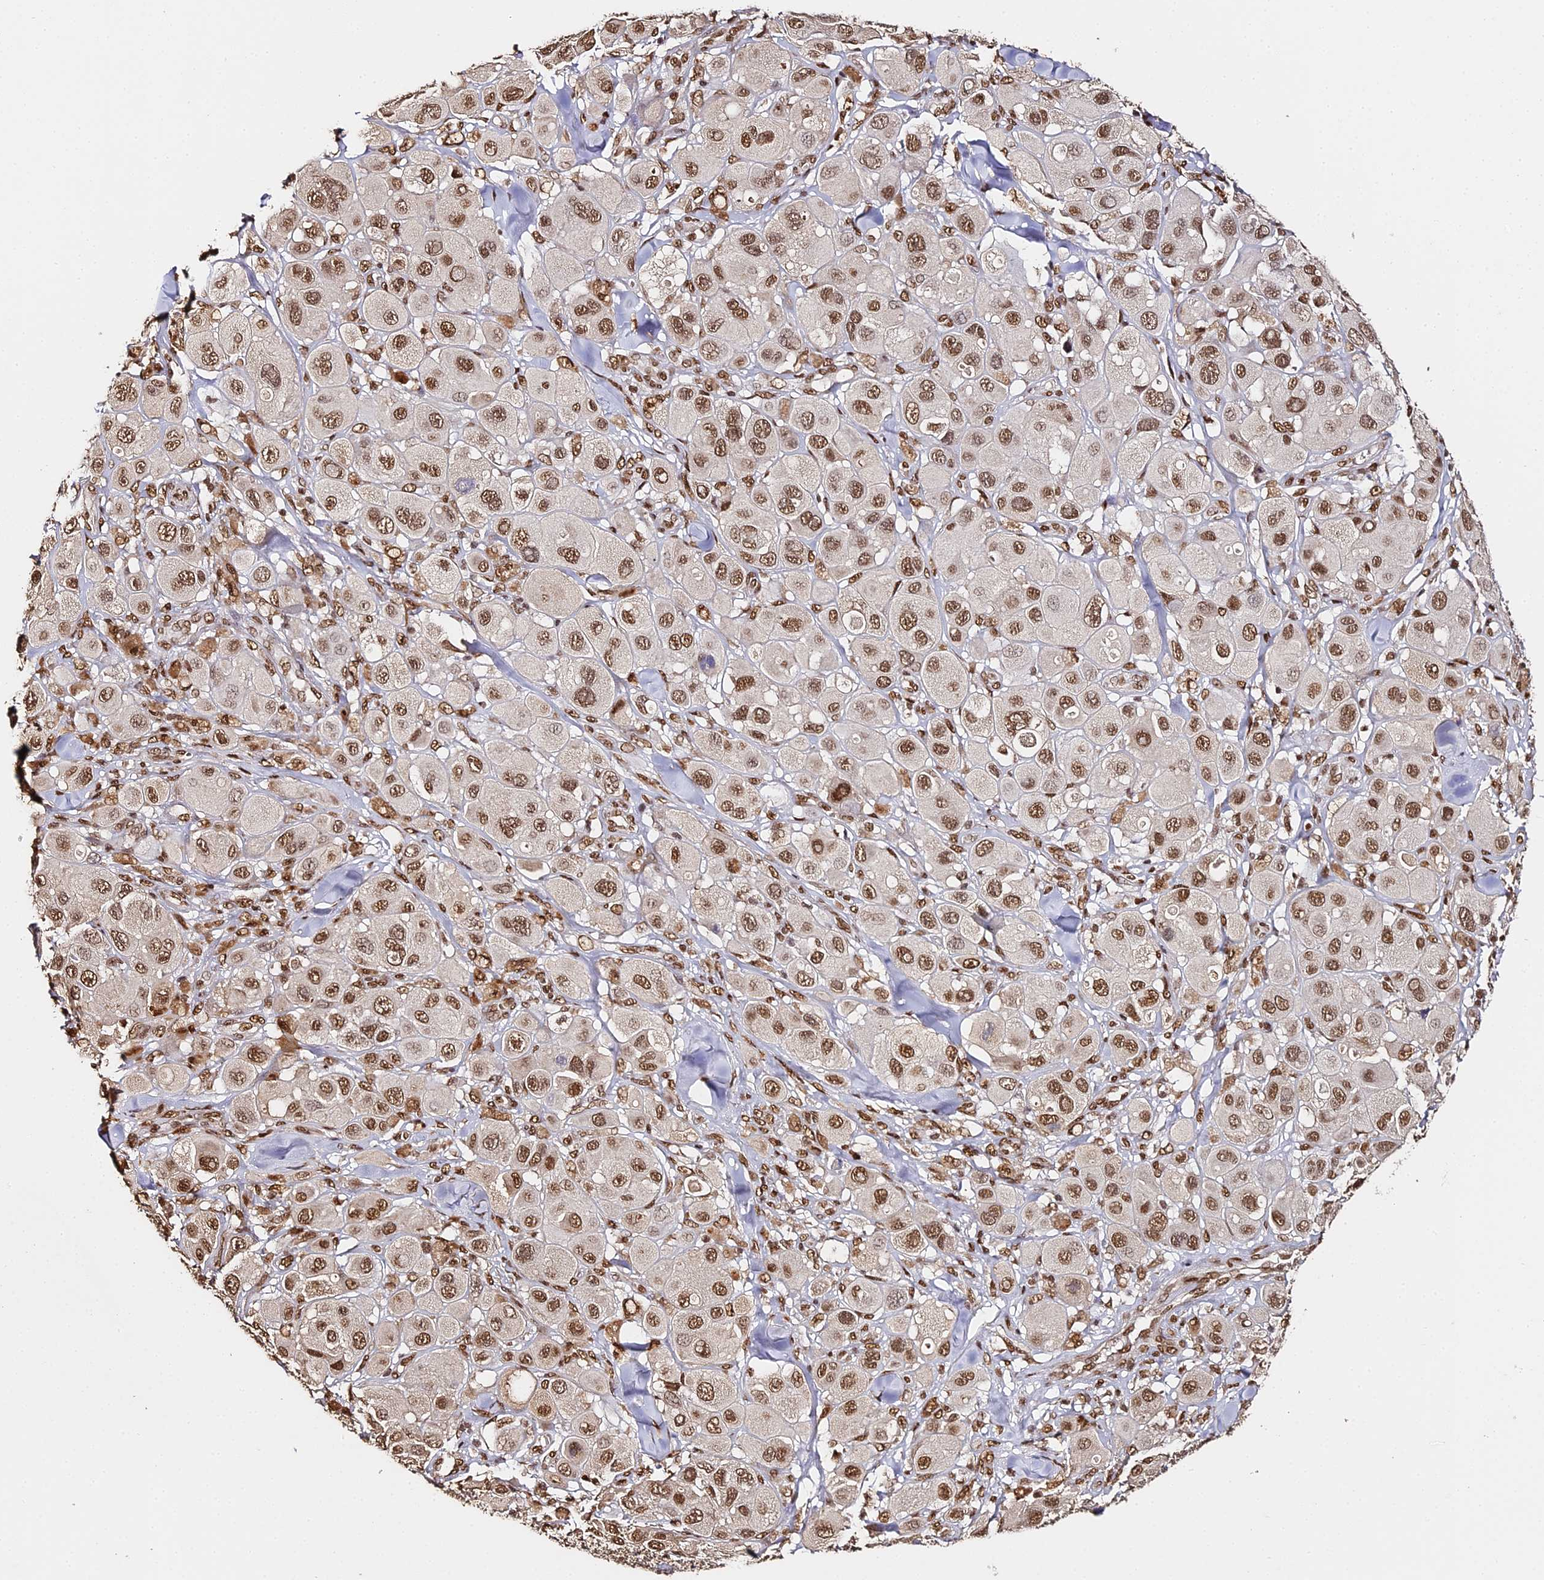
{"staining": {"intensity": "moderate", "quantity": ">75%", "location": "nuclear"}, "tissue": "melanoma", "cell_type": "Tumor cells", "image_type": "cancer", "snomed": [{"axis": "morphology", "description": "Malignant melanoma, Metastatic site"}, {"axis": "topography", "description": "Skin"}], "caption": "Human malignant melanoma (metastatic site) stained with a protein marker reveals moderate staining in tumor cells.", "gene": "HNRNPA1", "patient": {"sex": "male", "age": 41}}